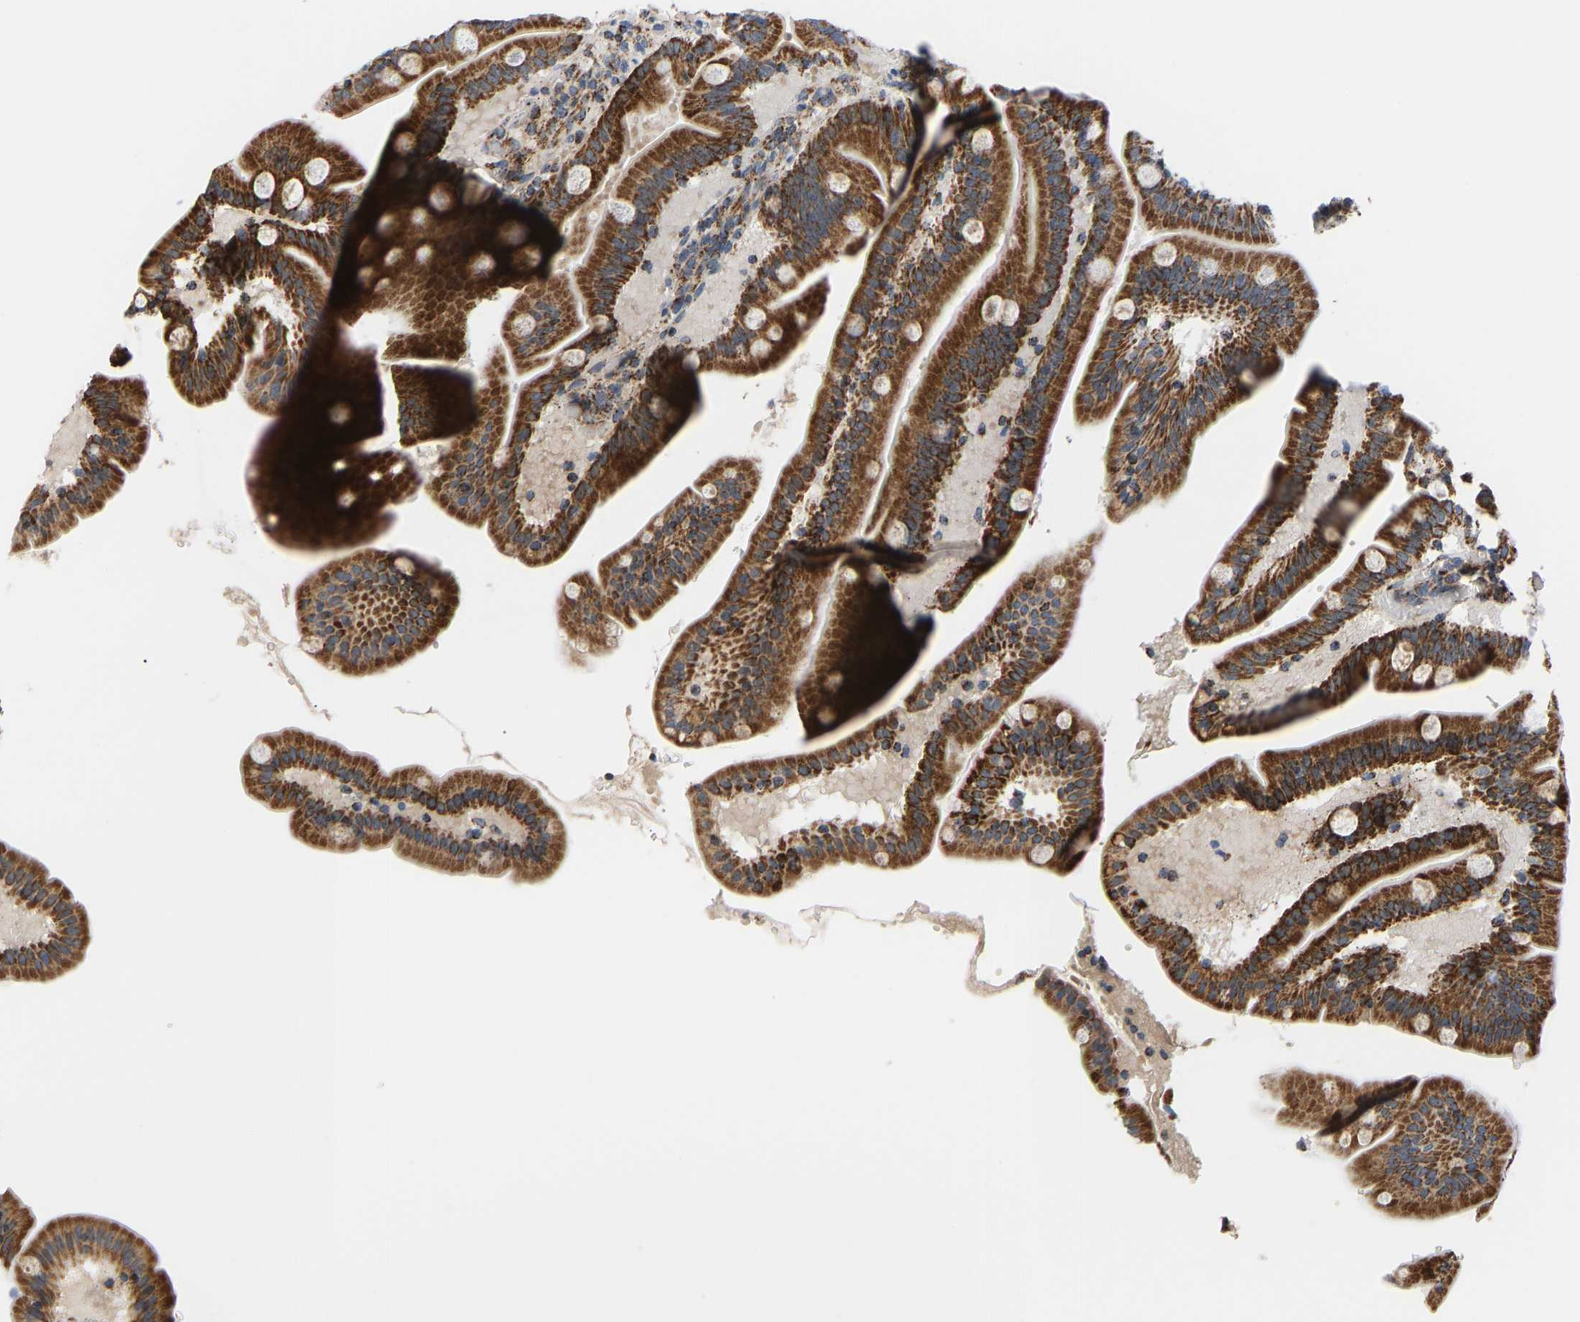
{"staining": {"intensity": "strong", "quantity": ">75%", "location": "cytoplasmic/membranous"}, "tissue": "duodenum", "cell_type": "Glandular cells", "image_type": "normal", "snomed": [{"axis": "morphology", "description": "Normal tissue, NOS"}, {"axis": "topography", "description": "Duodenum"}], "caption": "IHC of benign duodenum demonstrates high levels of strong cytoplasmic/membranous positivity in about >75% of glandular cells.", "gene": "GPSM2", "patient": {"sex": "male", "age": 54}}